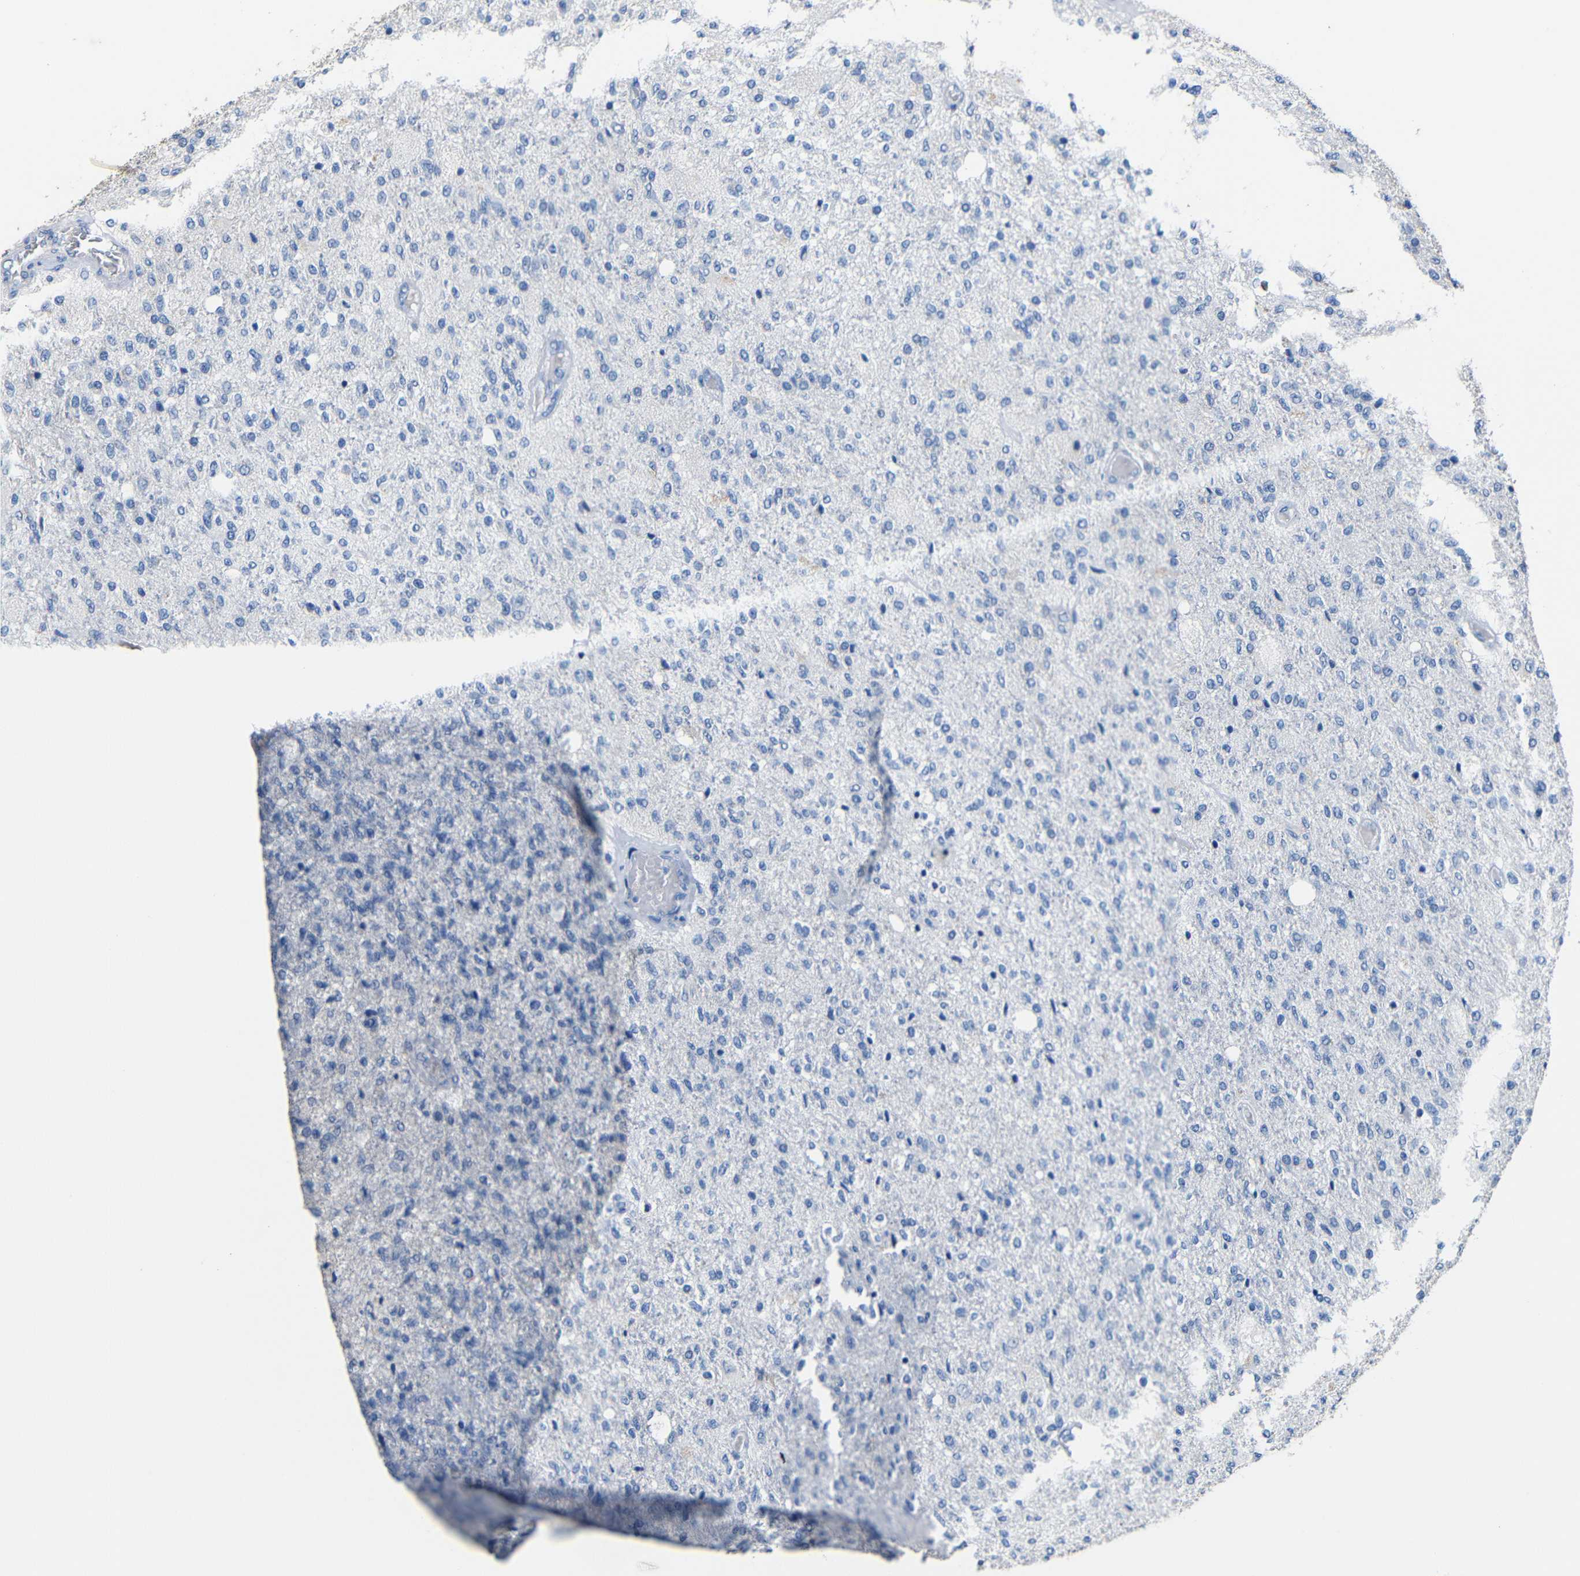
{"staining": {"intensity": "negative", "quantity": "none", "location": "none"}, "tissue": "glioma", "cell_type": "Tumor cells", "image_type": "cancer", "snomed": [{"axis": "morphology", "description": "Normal tissue, NOS"}, {"axis": "morphology", "description": "Glioma, malignant, High grade"}, {"axis": "topography", "description": "Cerebral cortex"}], "caption": "High magnification brightfield microscopy of glioma stained with DAB (3,3'-diaminobenzidine) (brown) and counterstained with hematoxylin (blue): tumor cells show no significant staining. The staining is performed using DAB brown chromogen with nuclei counter-stained in using hematoxylin.", "gene": "ACKR2", "patient": {"sex": "male", "age": 77}}